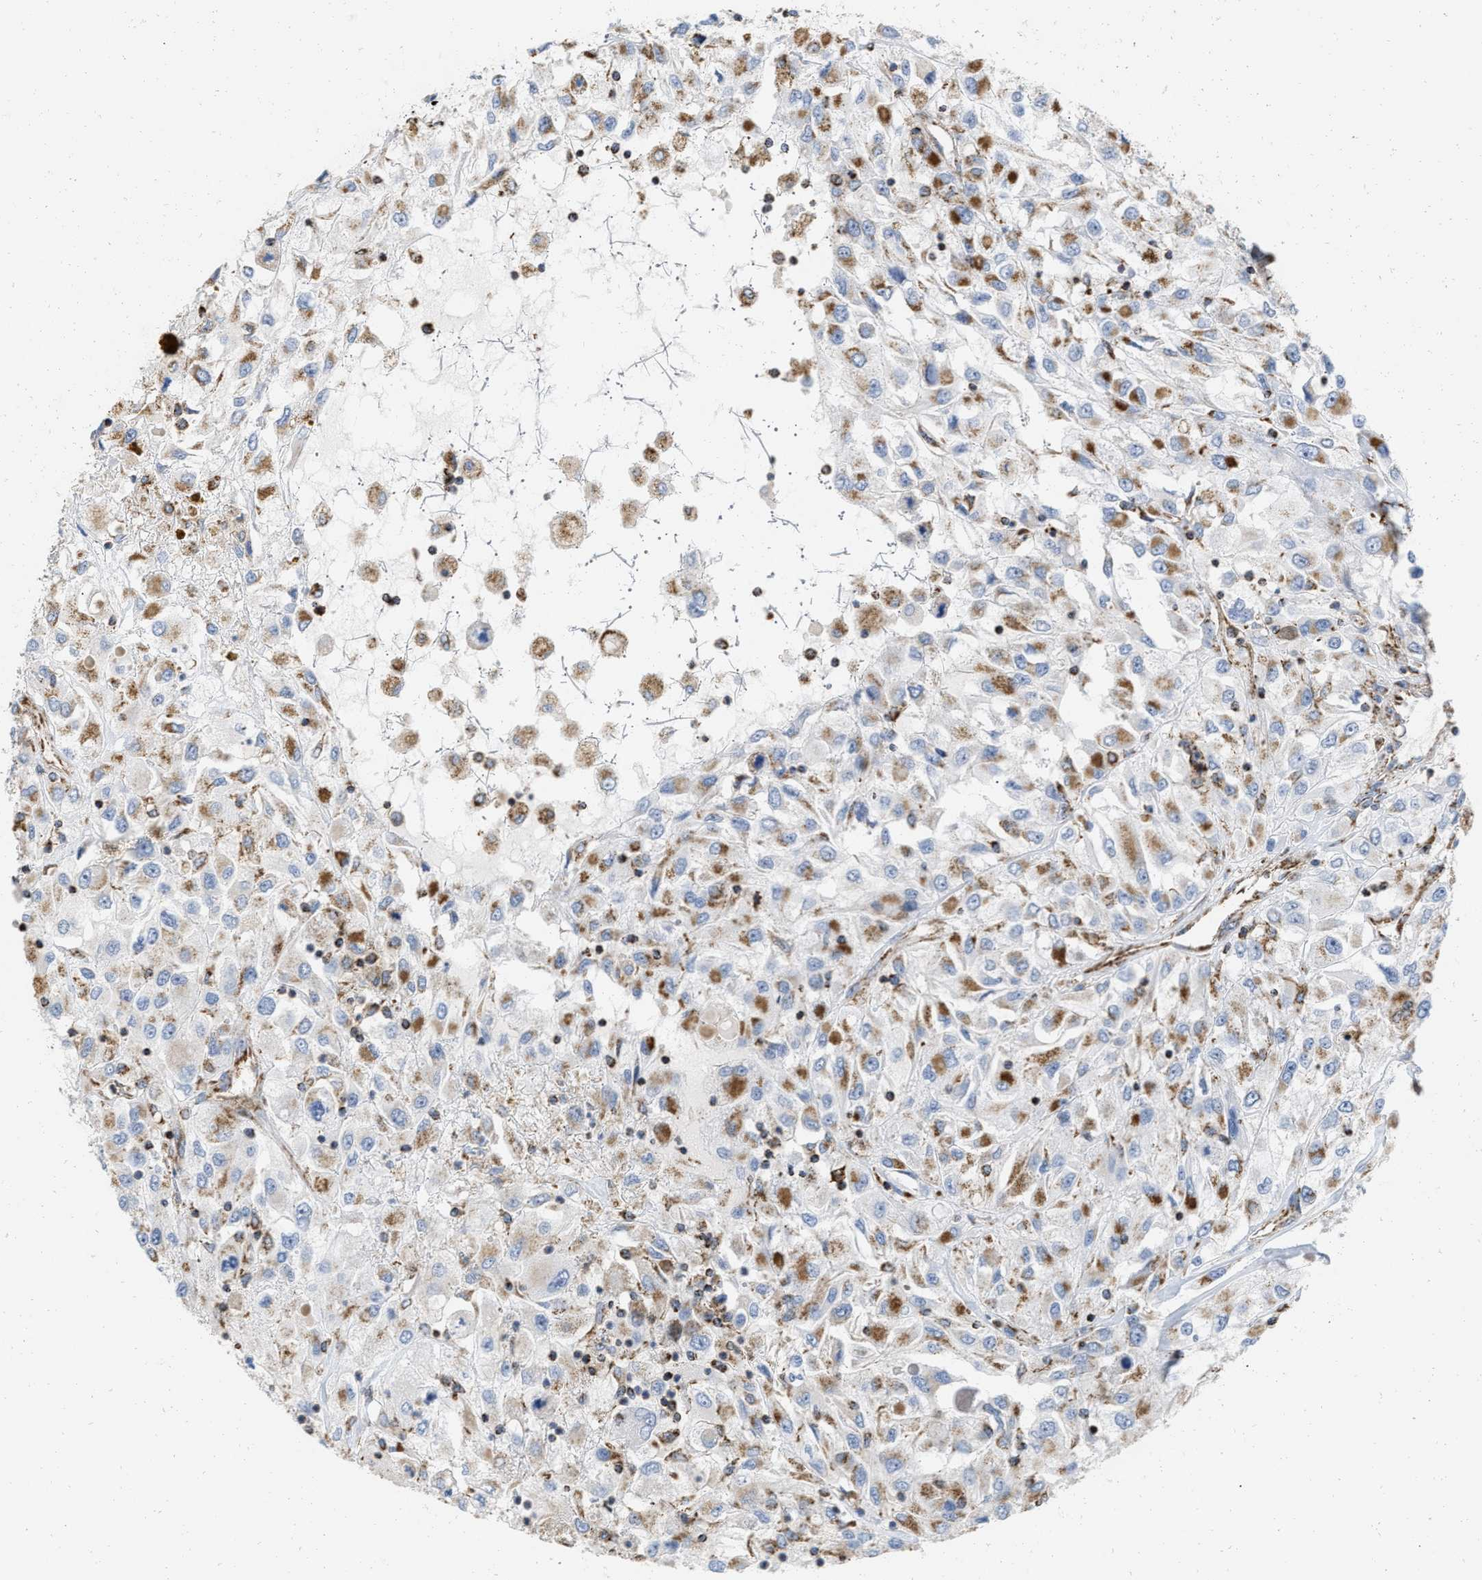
{"staining": {"intensity": "moderate", "quantity": "25%-75%", "location": "cytoplasmic/membranous"}, "tissue": "renal cancer", "cell_type": "Tumor cells", "image_type": "cancer", "snomed": [{"axis": "morphology", "description": "Adenocarcinoma, NOS"}, {"axis": "topography", "description": "Kidney"}], "caption": "Immunohistochemistry (IHC) histopathology image of renal cancer stained for a protein (brown), which exhibits medium levels of moderate cytoplasmic/membranous positivity in about 25%-75% of tumor cells.", "gene": "GRB10", "patient": {"sex": "female", "age": 52}}